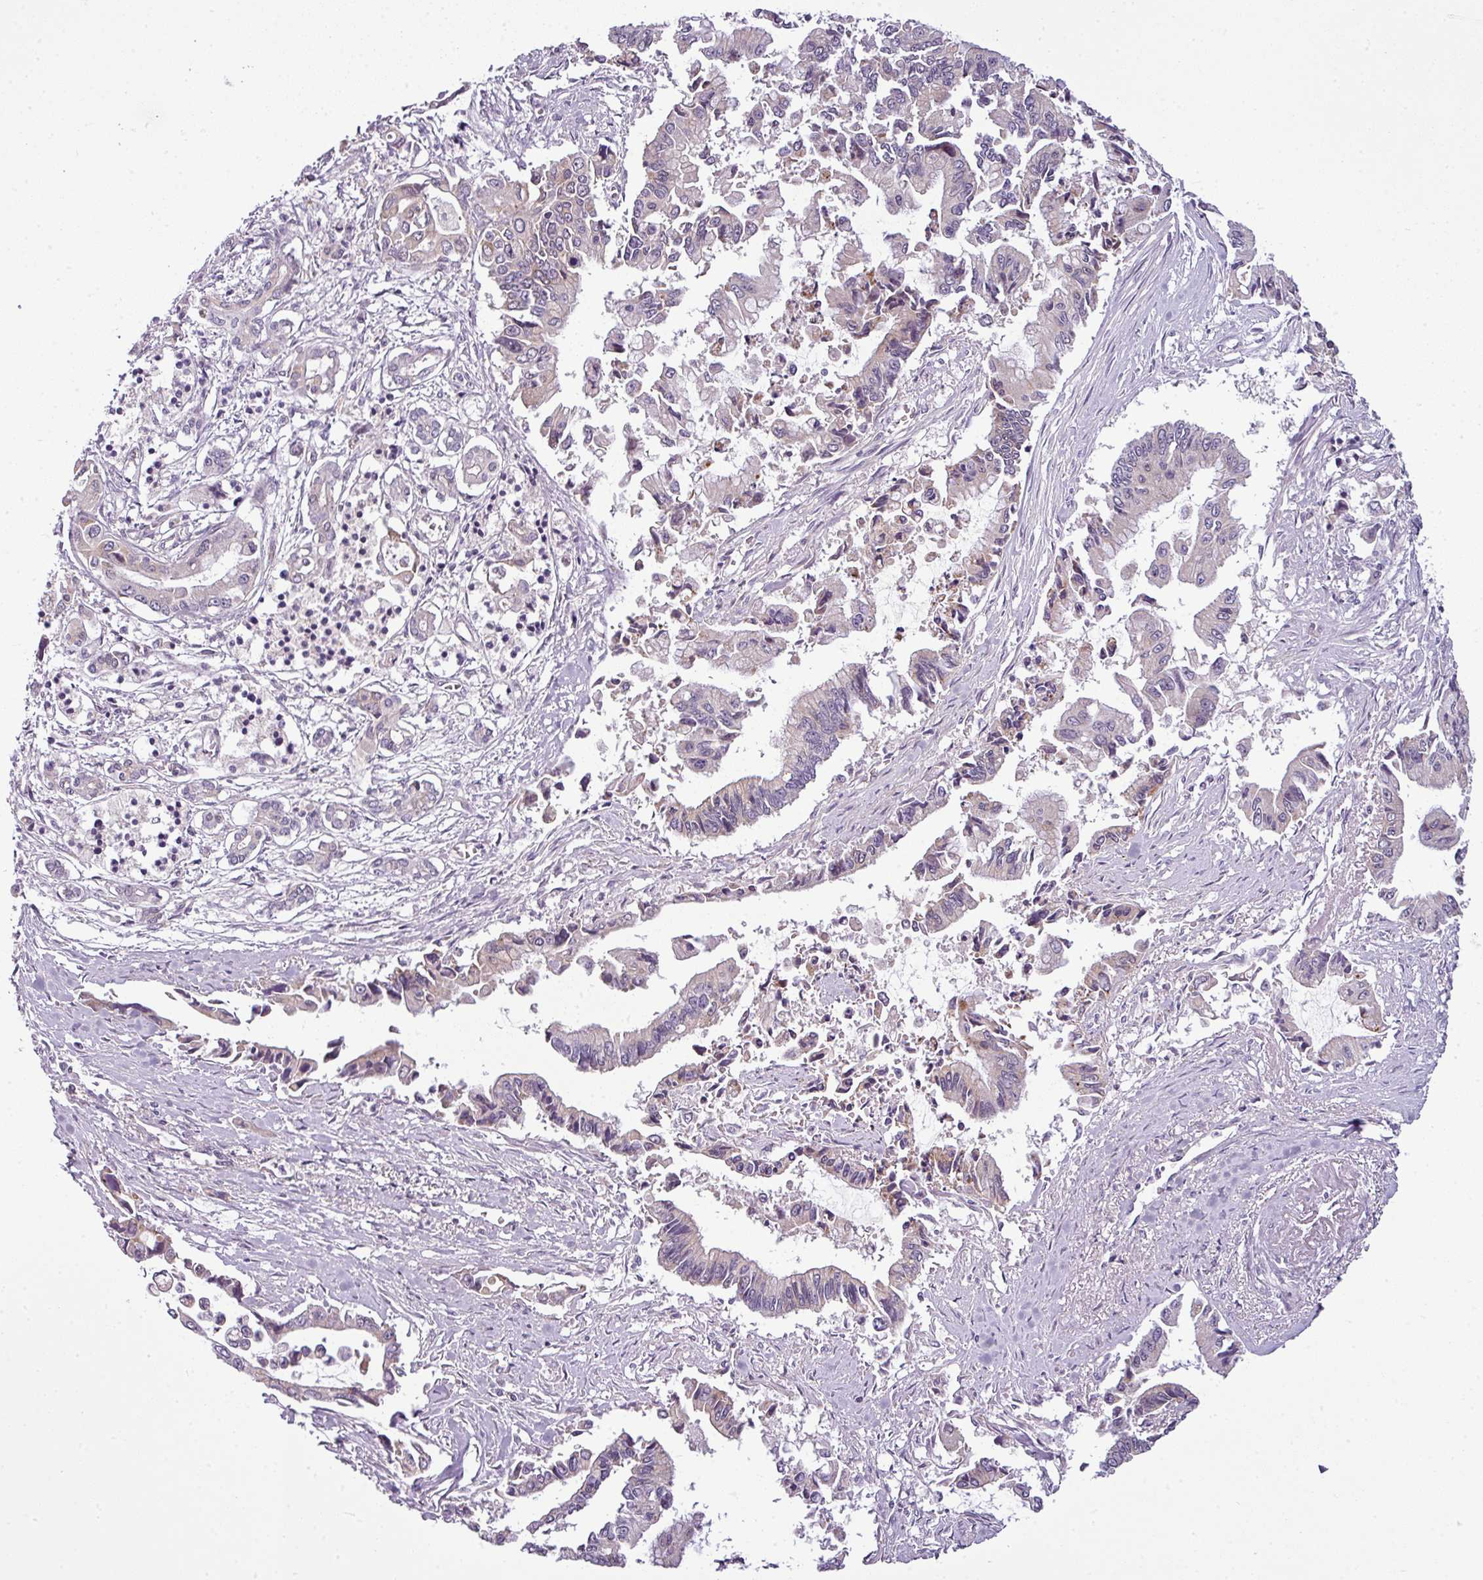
{"staining": {"intensity": "negative", "quantity": "none", "location": "none"}, "tissue": "pancreatic cancer", "cell_type": "Tumor cells", "image_type": "cancer", "snomed": [{"axis": "morphology", "description": "Adenocarcinoma, NOS"}, {"axis": "topography", "description": "Pancreas"}], "caption": "Immunohistochemistry (IHC) histopathology image of pancreatic cancer (adenocarcinoma) stained for a protein (brown), which reveals no expression in tumor cells.", "gene": "DERPC", "patient": {"sex": "male", "age": 84}}